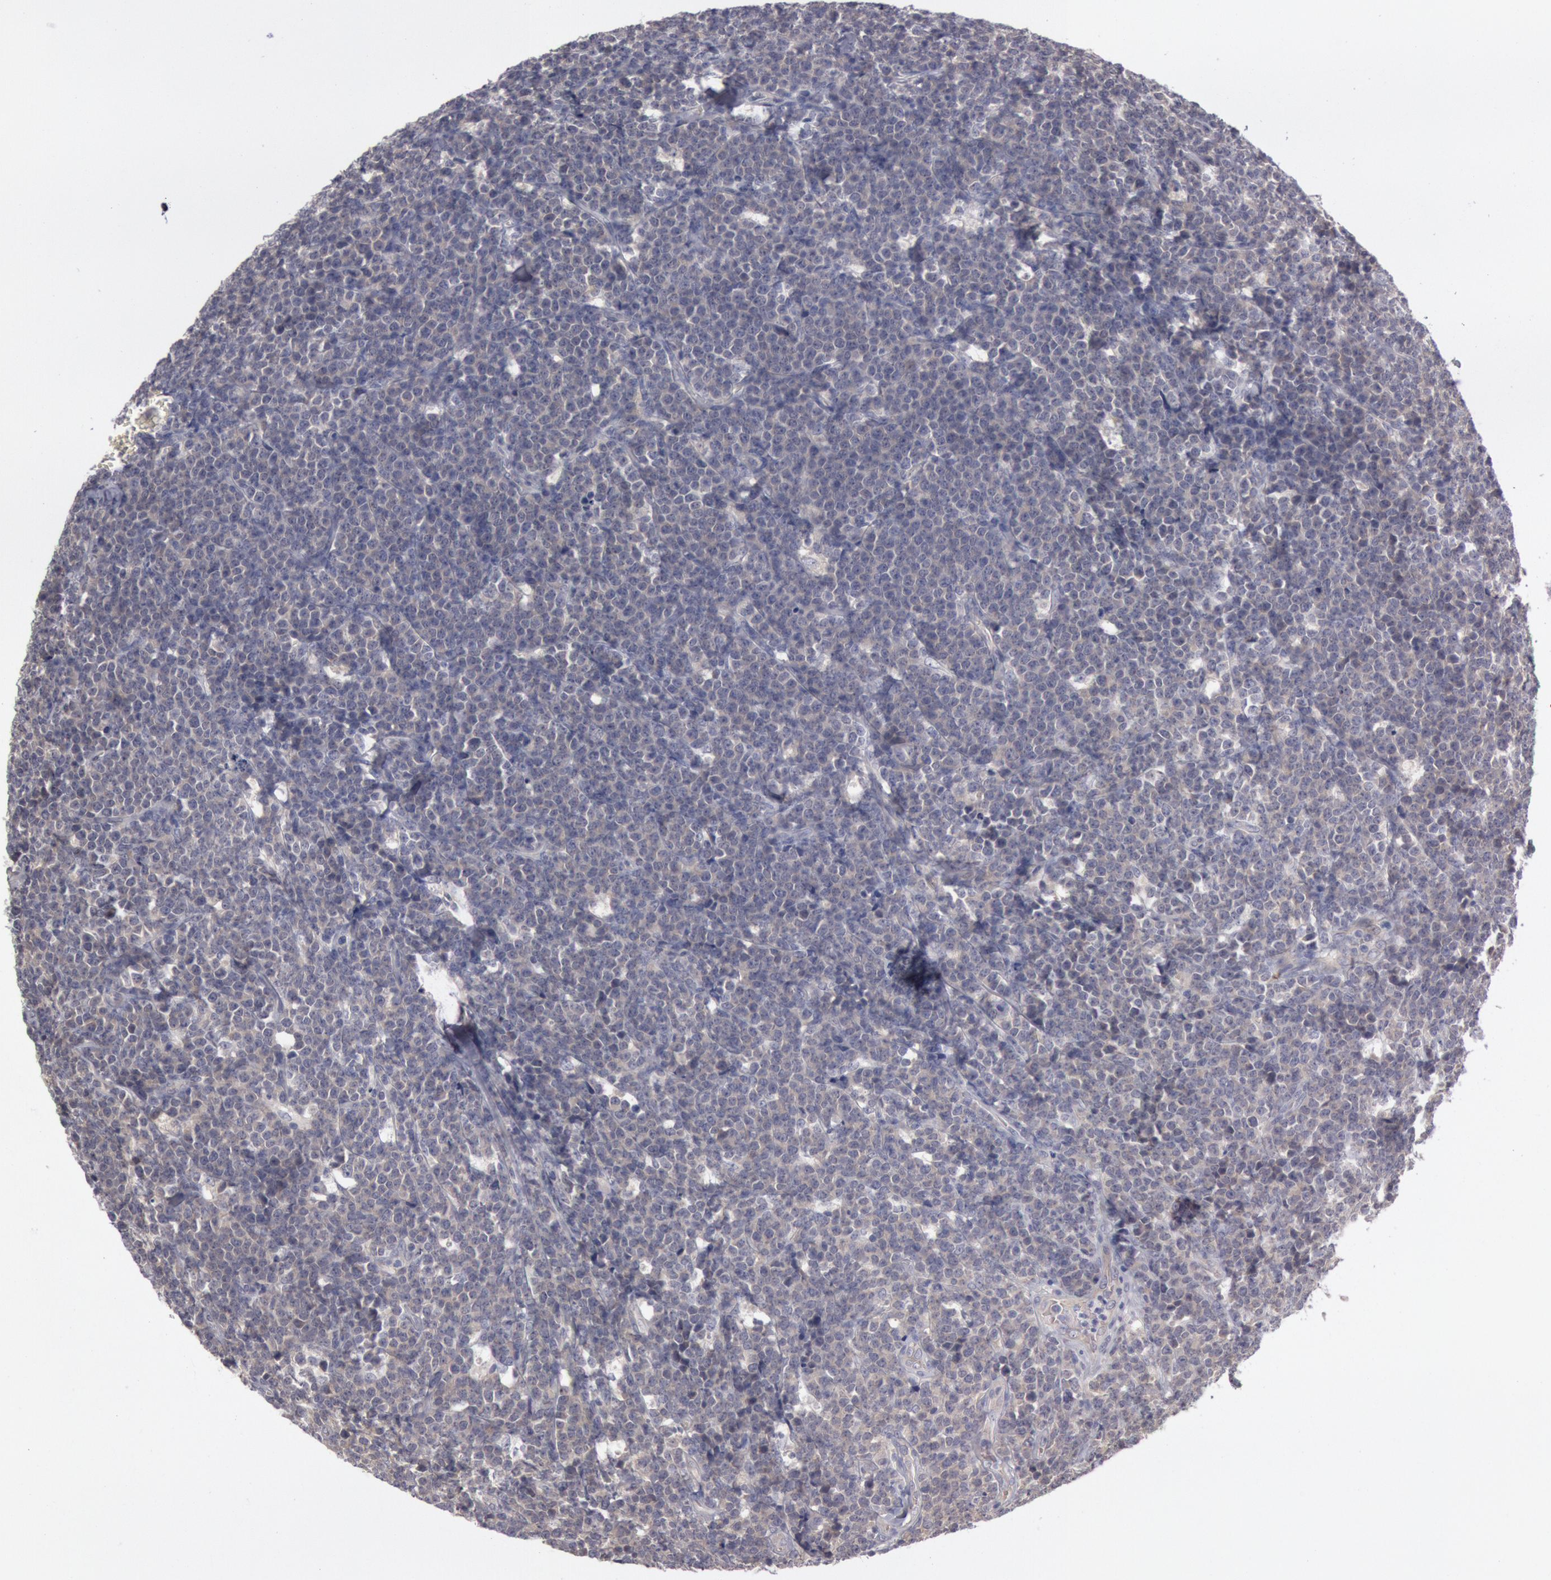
{"staining": {"intensity": "negative", "quantity": "none", "location": "none"}, "tissue": "lymphoma", "cell_type": "Tumor cells", "image_type": "cancer", "snomed": [{"axis": "morphology", "description": "Malignant lymphoma, non-Hodgkin's type, High grade"}, {"axis": "topography", "description": "Small intestine"}, {"axis": "topography", "description": "Colon"}], "caption": "Malignant lymphoma, non-Hodgkin's type (high-grade) was stained to show a protein in brown. There is no significant expression in tumor cells.", "gene": "JOSD1", "patient": {"sex": "male", "age": 8}}